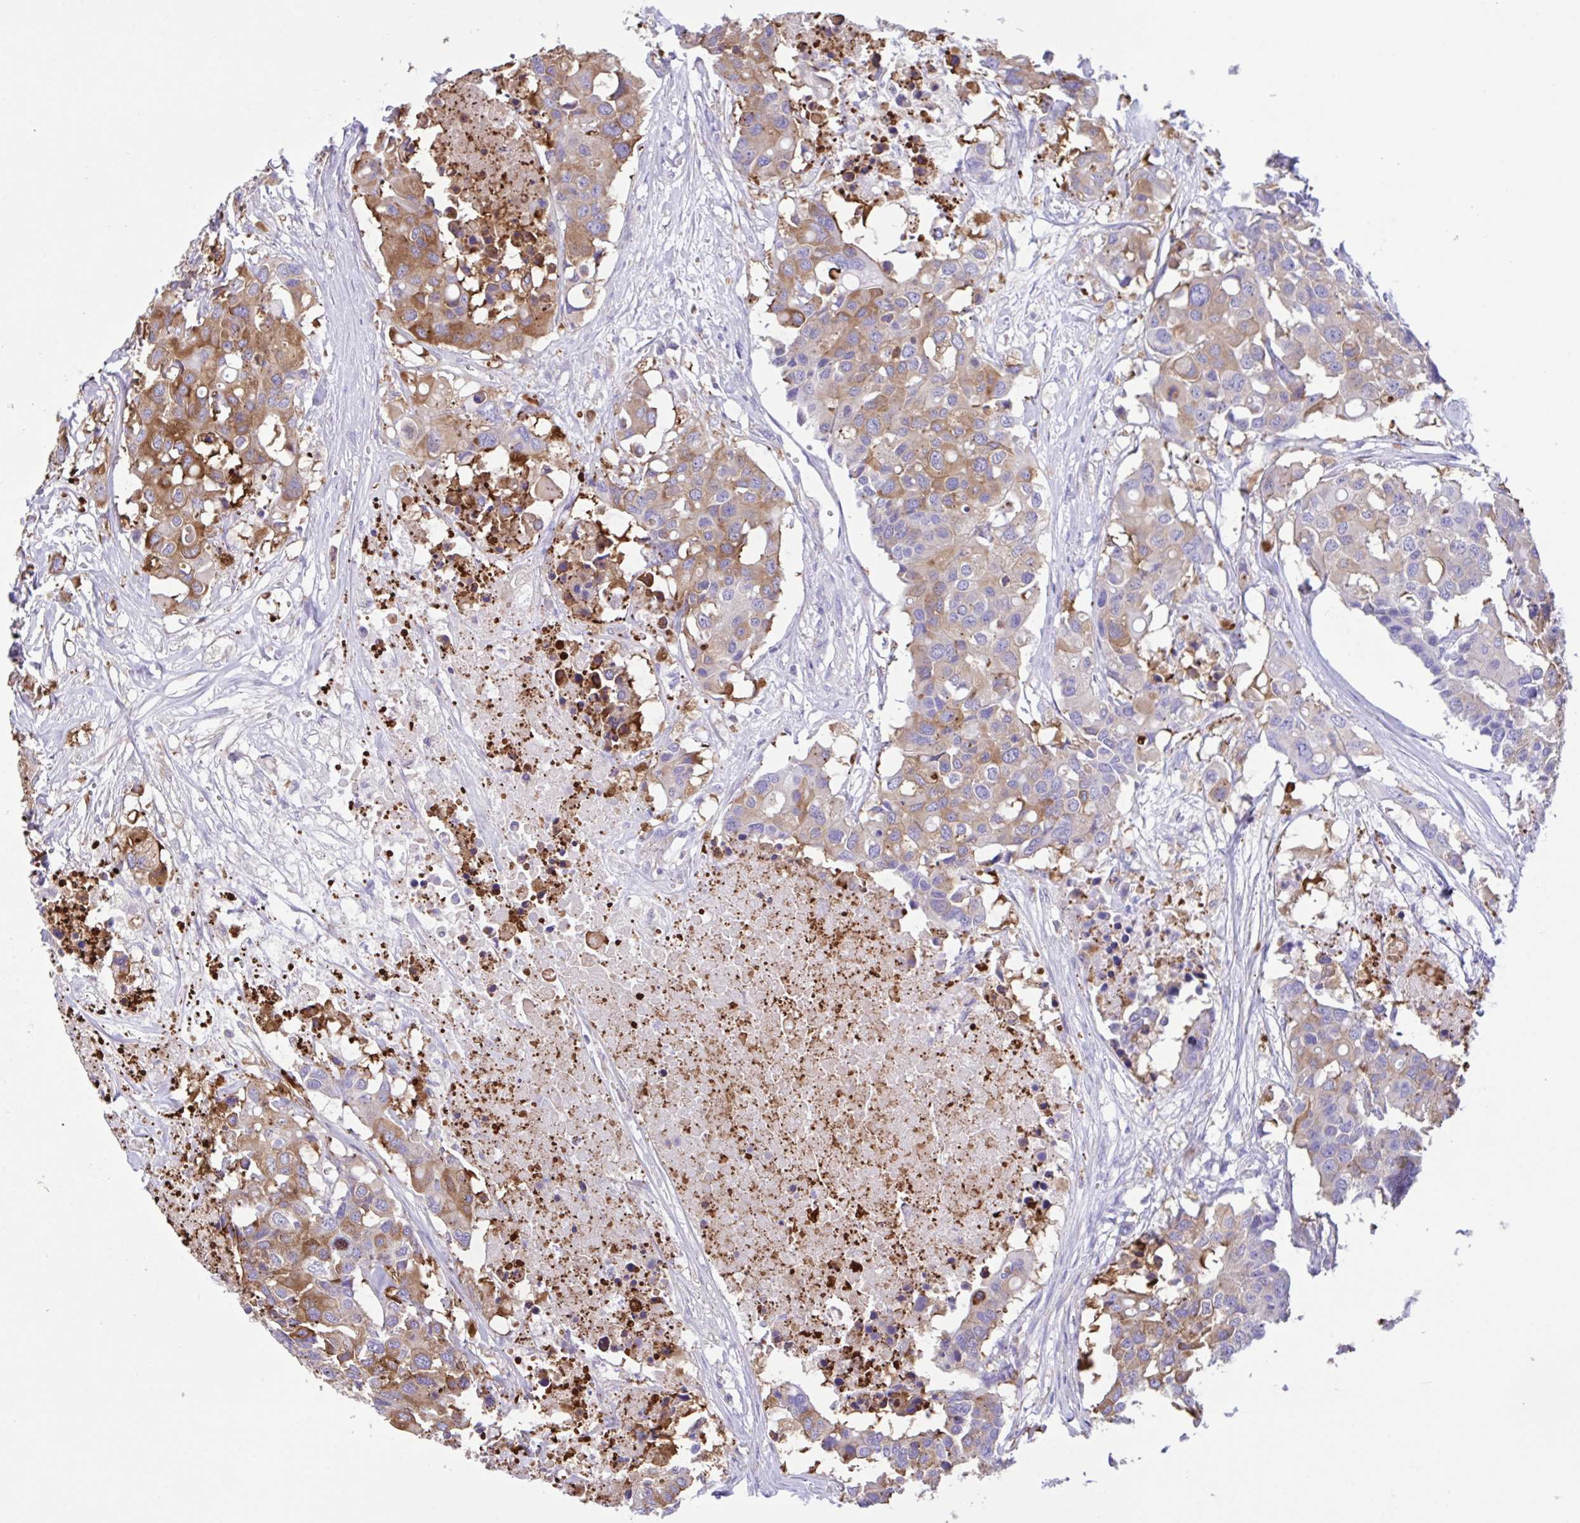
{"staining": {"intensity": "moderate", "quantity": ">75%", "location": "cytoplasmic/membranous"}, "tissue": "colorectal cancer", "cell_type": "Tumor cells", "image_type": "cancer", "snomed": [{"axis": "morphology", "description": "Adenocarcinoma, NOS"}, {"axis": "topography", "description": "Colon"}], "caption": "Protein staining of colorectal cancer (adenocarcinoma) tissue reveals moderate cytoplasmic/membranous expression in about >75% of tumor cells.", "gene": "OR51M1", "patient": {"sex": "male", "age": 77}}